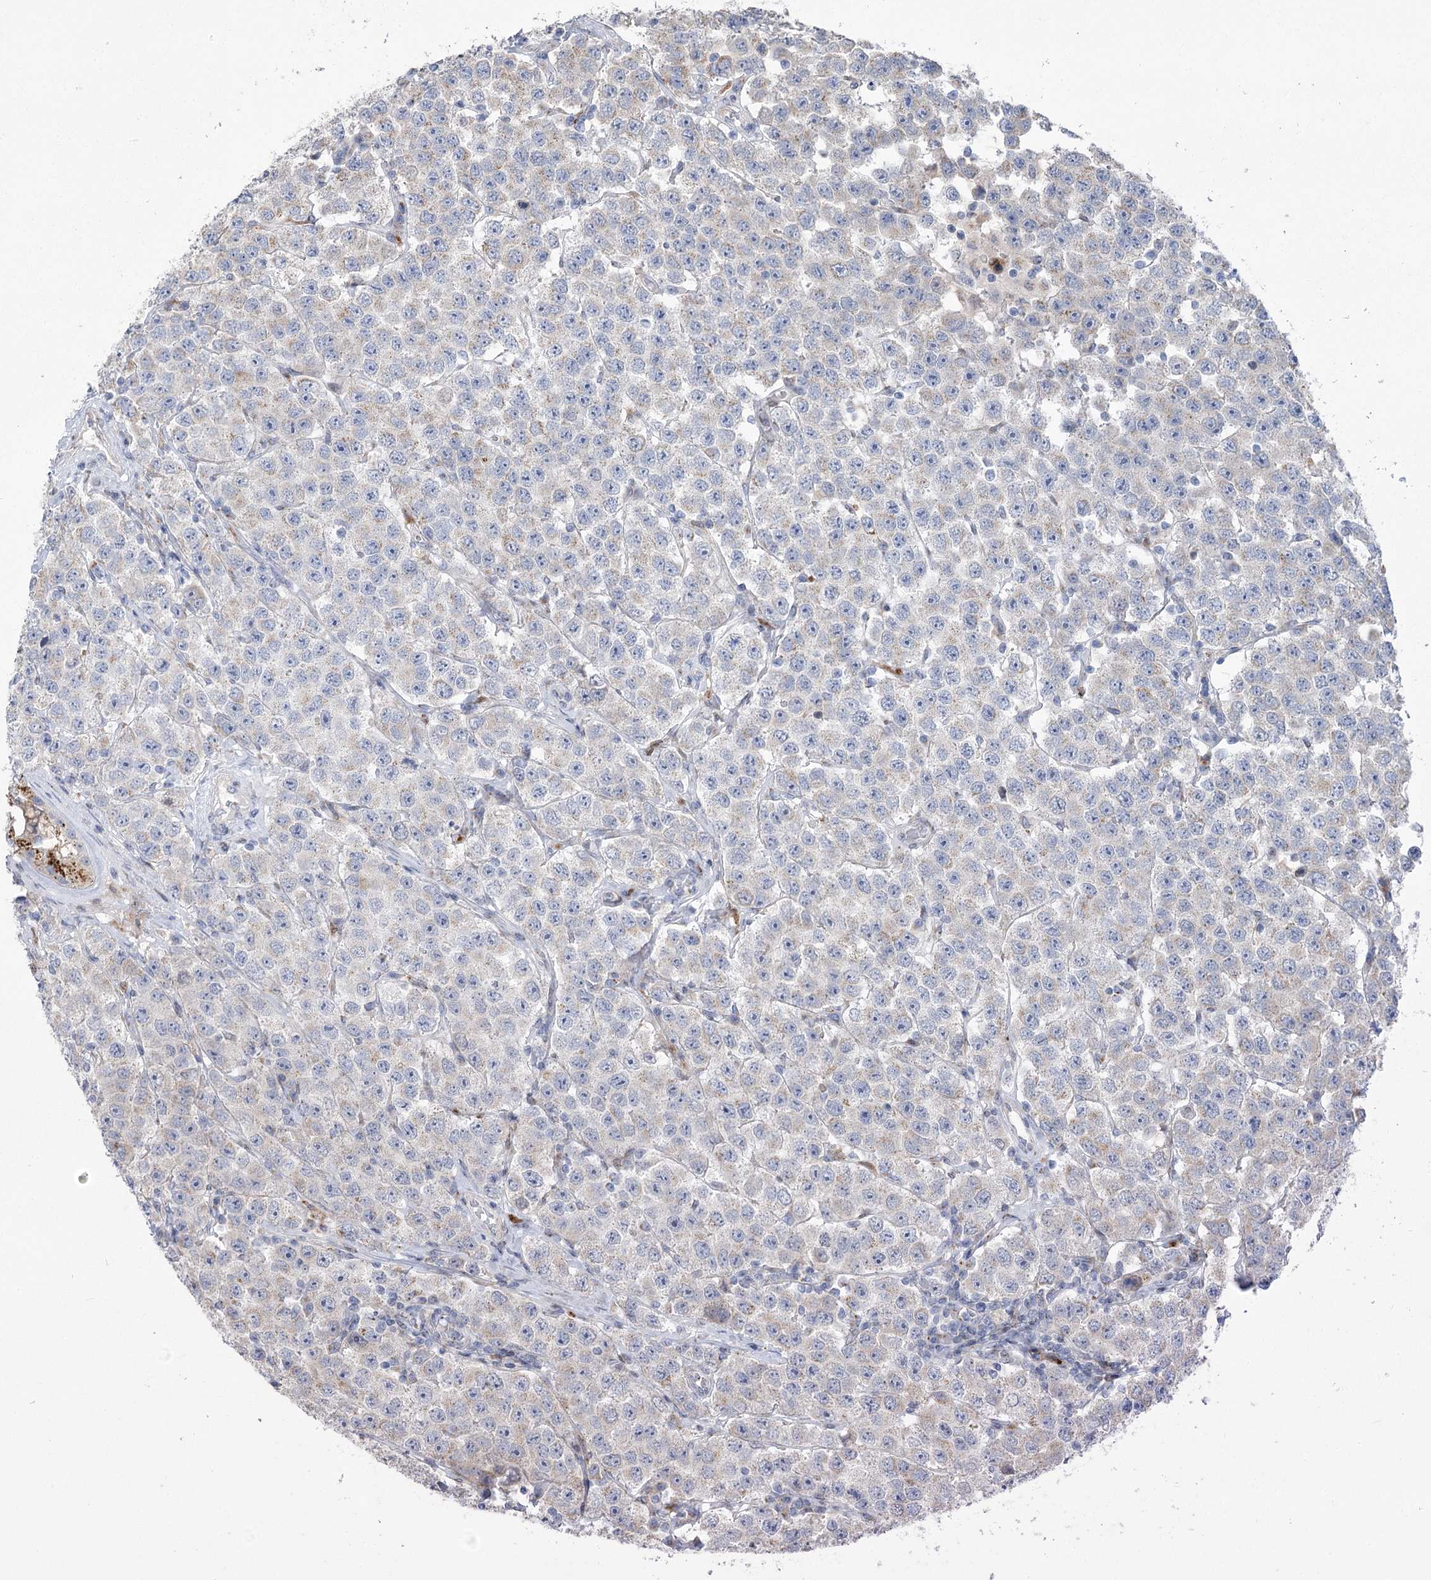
{"staining": {"intensity": "negative", "quantity": "none", "location": "none"}, "tissue": "testis cancer", "cell_type": "Tumor cells", "image_type": "cancer", "snomed": [{"axis": "morphology", "description": "Seminoma, NOS"}, {"axis": "topography", "description": "Testis"}], "caption": "Immunohistochemistry (IHC) of human seminoma (testis) exhibits no staining in tumor cells.", "gene": "NME7", "patient": {"sex": "male", "age": 28}}